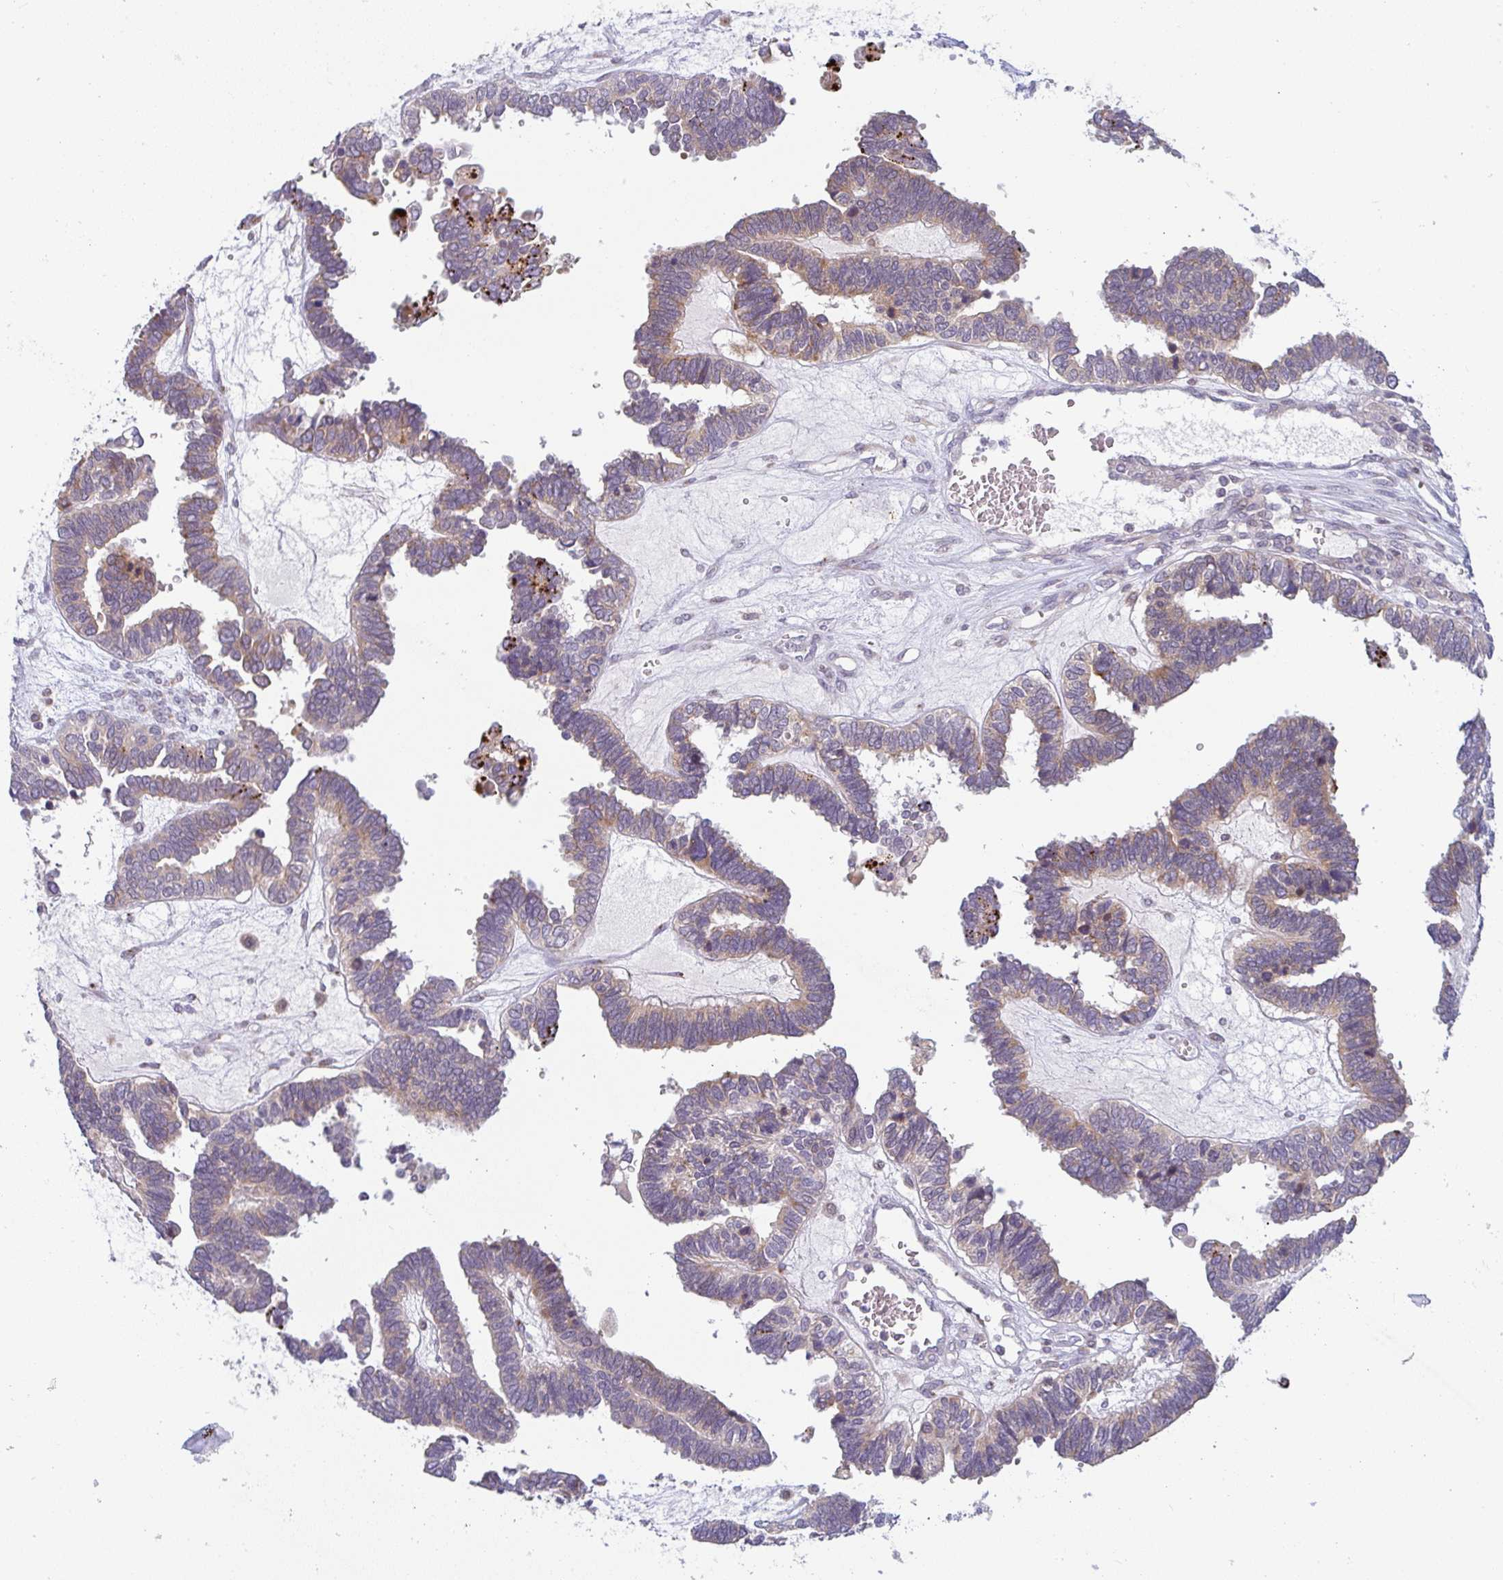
{"staining": {"intensity": "moderate", "quantity": ">75%", "location": "cytoplasmic/membranous"}, "tissue": "ovarian cancer", "cell_type": "Tumor cells", "image_type": "cancer", "snomed": [{"axis": "morphology", "description": "Cystadenocarcinoma, serous, NOS"}, {"axis": "topography", "description": "Ovary"}], "caption": "Ovarian cancer stained with immunohistochemistry (IHC) demonstrates moderate cytoplasmic/membranous positivity in about >75% of tumor cells.", "gene": "MOB1A", "patient": {"sex": "female", "age": 51}}